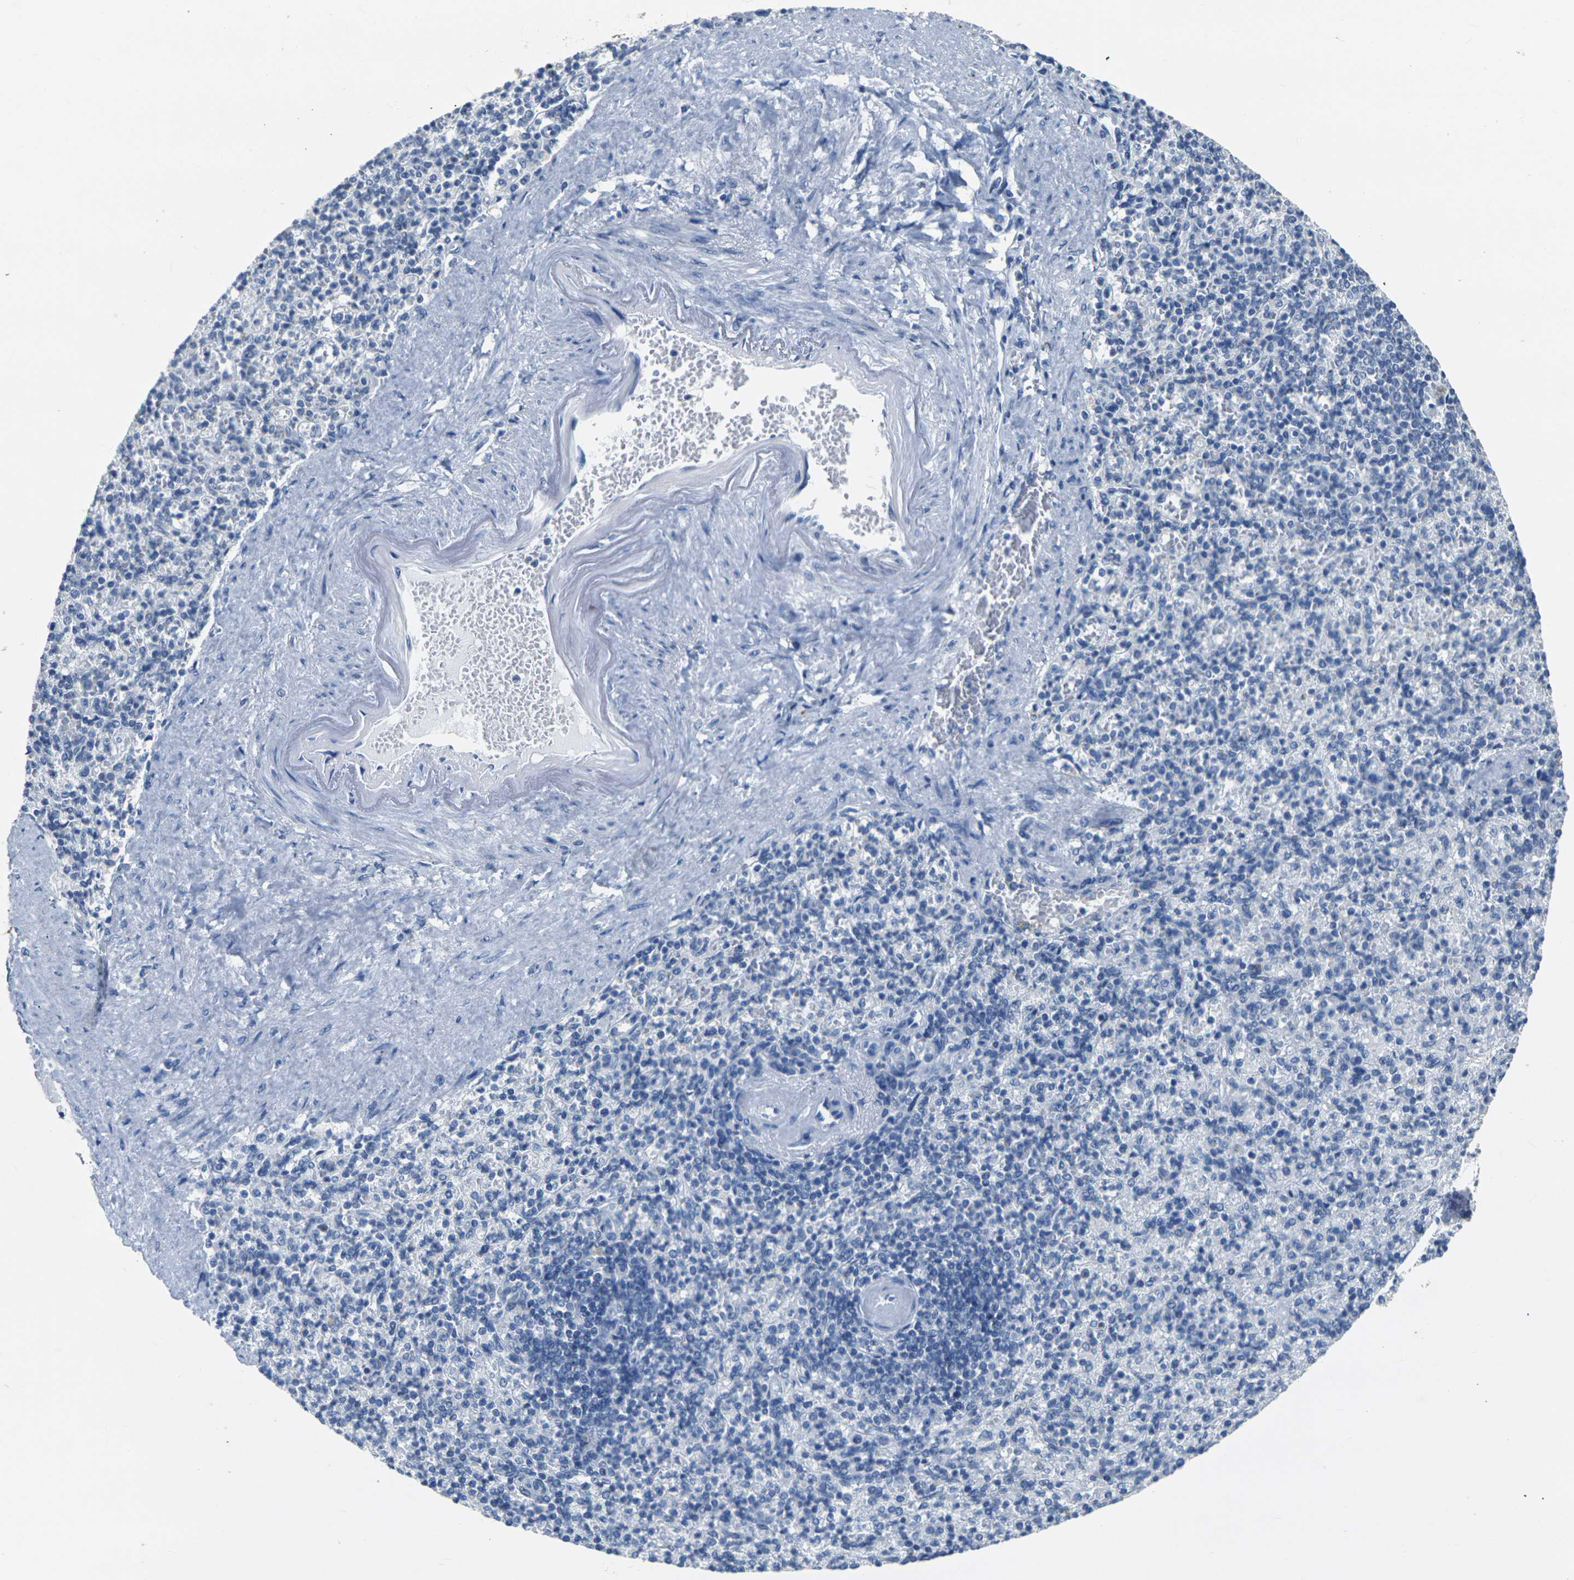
{"staining": {"intensity": "weak", "quantity": "<25%", "location": "cytoplasmic/membranous"}, "tissue": "spleen", "cell_type": "Cells in red pulp", "image_type": "normal", "snomed": [{"axis": "morphology", "description": "Normal tissue, NOS"}, {"axis": "topography", "description": "Spleen"}], "caption": "Protein analysis of benign spleen exhibits no significant expression in cells in red pulp. The staining is performed using DAB (3,3'-diaminobenzidine) brown chromogen with nuclei counter-stained in using hematoxylin.", "gene": "CLDN7", "patient": {"sex": "female", "age": 74}}